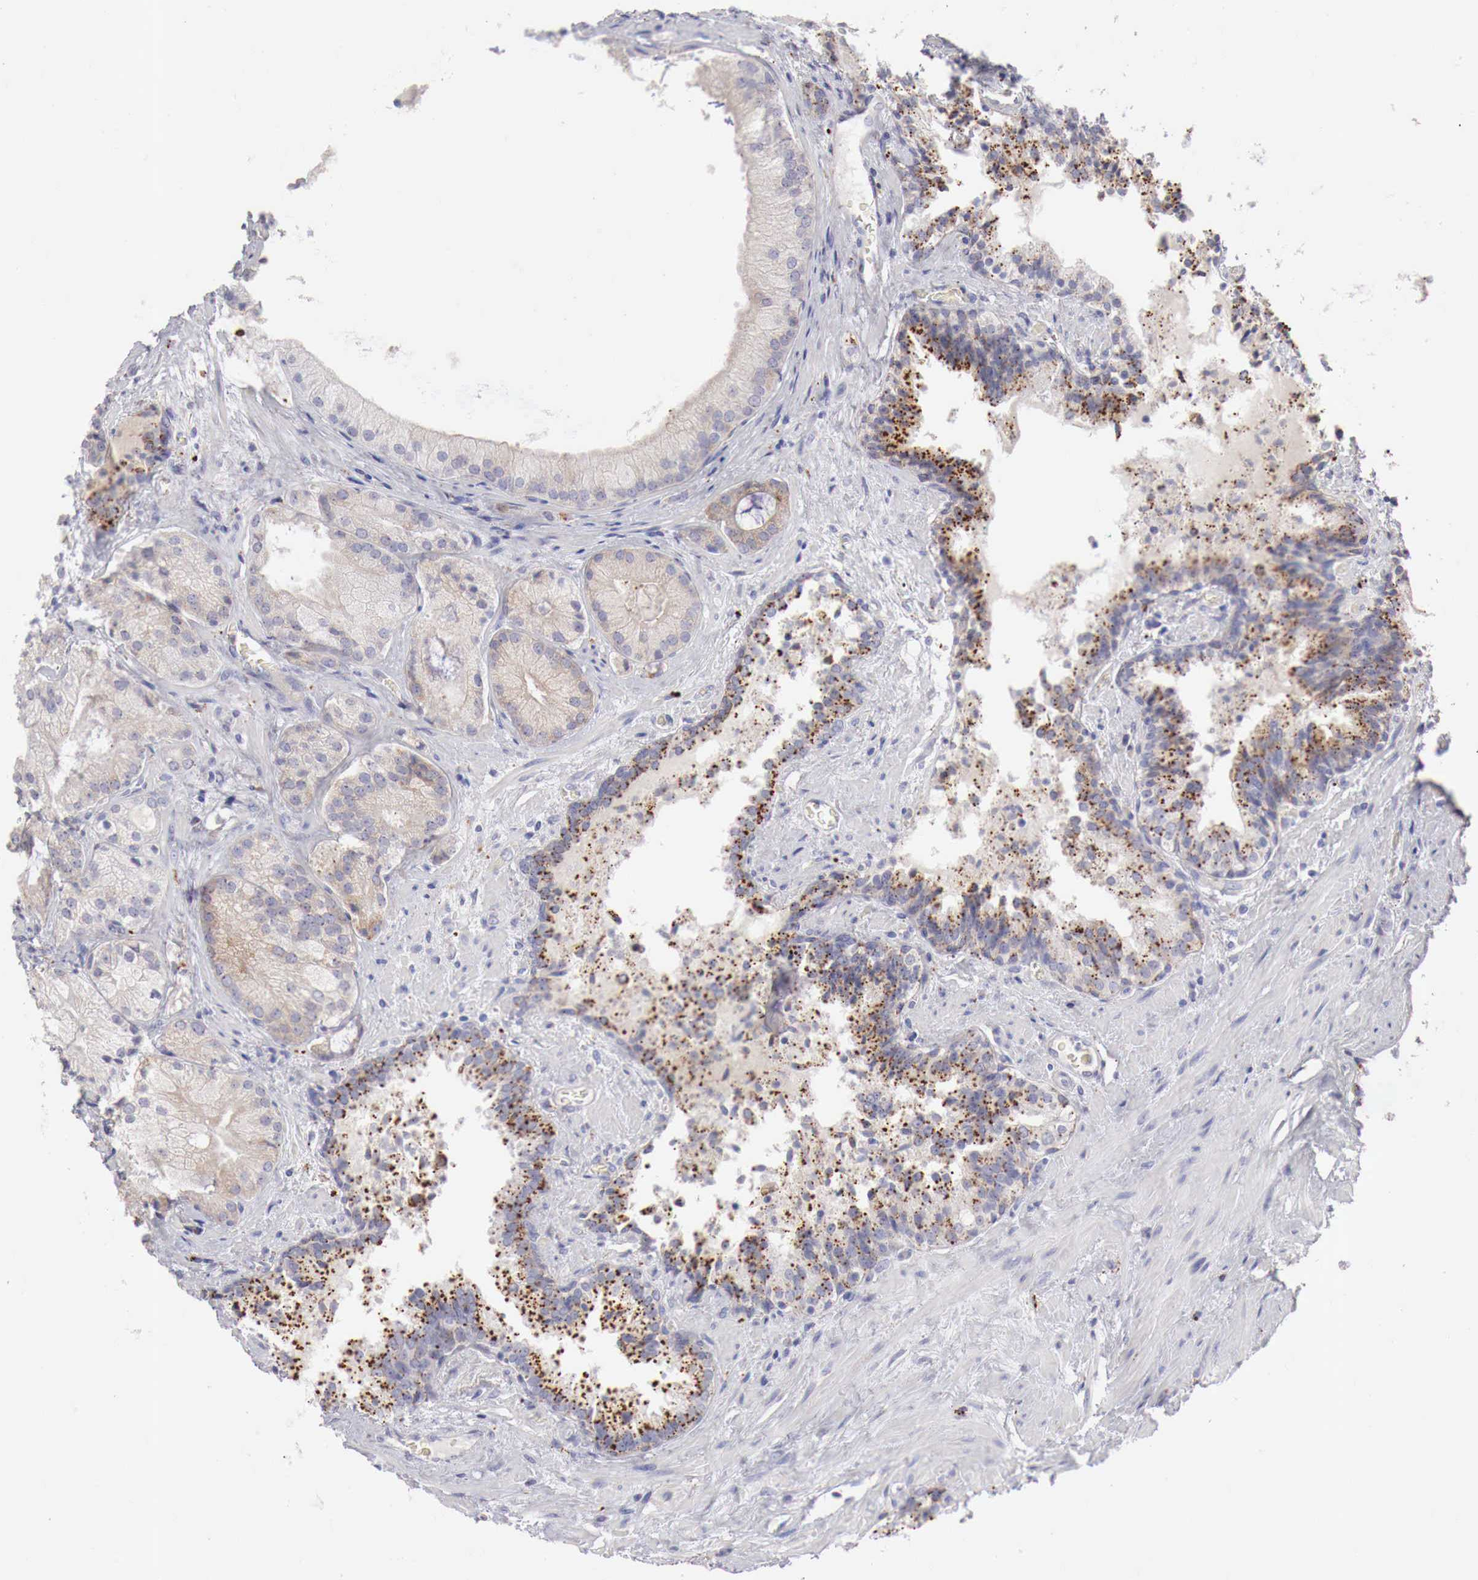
{"staining": {"intensity": "moderate", "quantity": ">75%", "location": "cytoplasmic/membranous"}, "tissue": "prostate cancer", "cell_type": "Tumor cells", "image_type": "cancer", "snomed": [{"axis": "morphology", "description": "Adenocarcinoma, Medium grade"}, {"axis": "topography", "description": "Prostate"}], "caption": "Immunohistochemical staining of prostate adenocarcinoma (medium-grade) demonstrates moderate cytoplasmic/membranous protein staining in approximately >75% of tumor cells.", "gene": "GLA", "patient": {"sex": "male", "age": 70}}